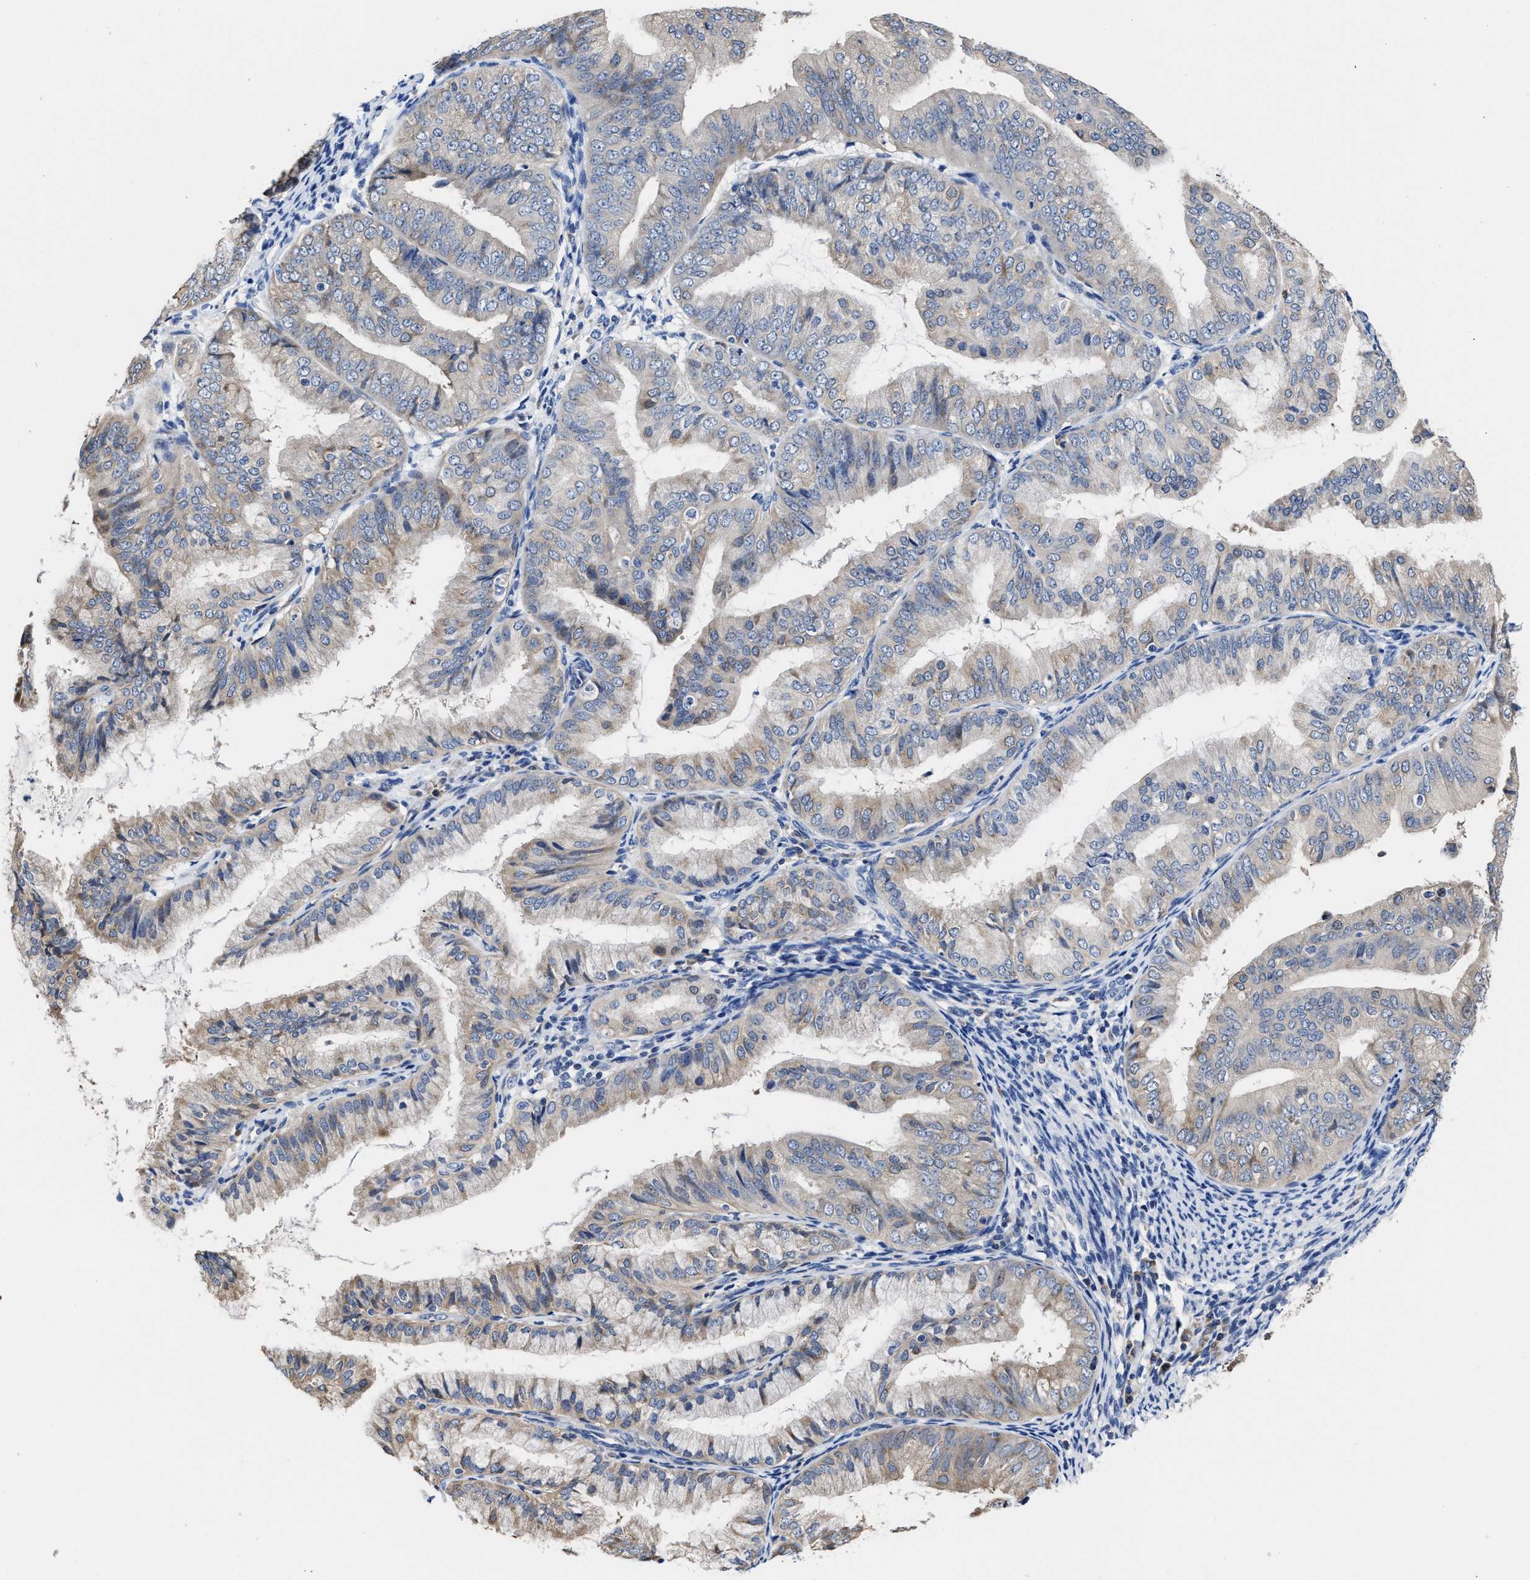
{"staining": {"intensity": "moderate", "quantity": "<25%", "location": "cytoplasmic/membranous"}, "tissue": "endometrial cancer", "cell_type": "Tumor cells", "image_type": "cancer", "snomed": [{"axis": "morphology", "description": "Adenocarcinoma, NOS"}, {"axis": "topography", "description": "Endometrium"}], "caption": "Brown immunohistochemical staining in human endometrial adenocarcinoma shows moderate cytoplasmic/membranous staining in about <25% of tumor cells.", "gene": "HOOK1", "patient": {"sex": "female", "age": 63}}